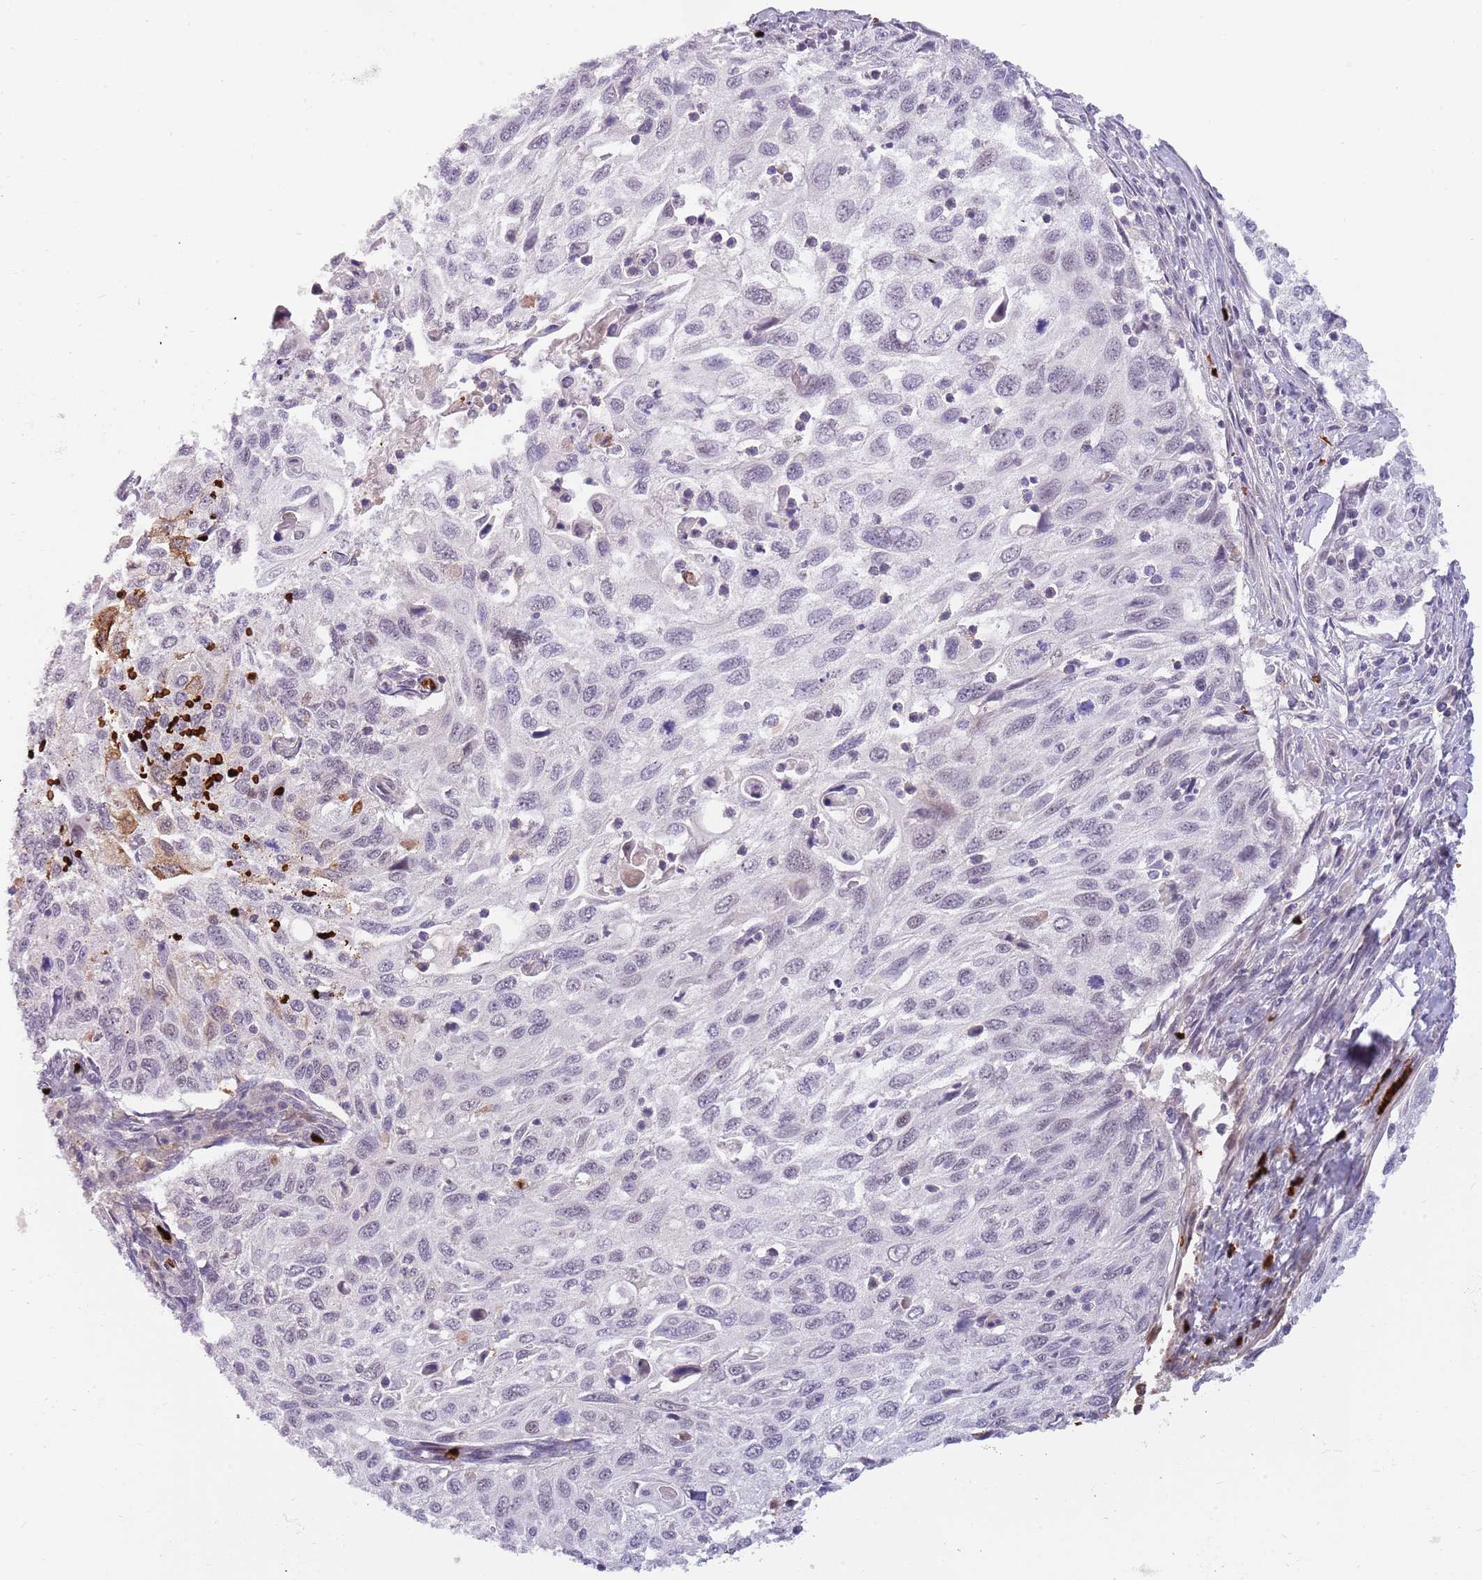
{"staining": {"intensity": "weak", "quantity": "<25%", "location": "nuclear"}, "tissue": "cervical cancer", "cell_type": "Tumor cells", "image_type": "cancer", "snomed": [{"axis": "morphology", "description": "Squamous cell carcinoma, NOS"}, {"axis": "topography", "description": "Cervix"}], "caption": "An image of human cervical cancer is negative for staining in tumor cells.", "gene": "LYPD6B", "patient": {"sex": "female", "age": 70}}